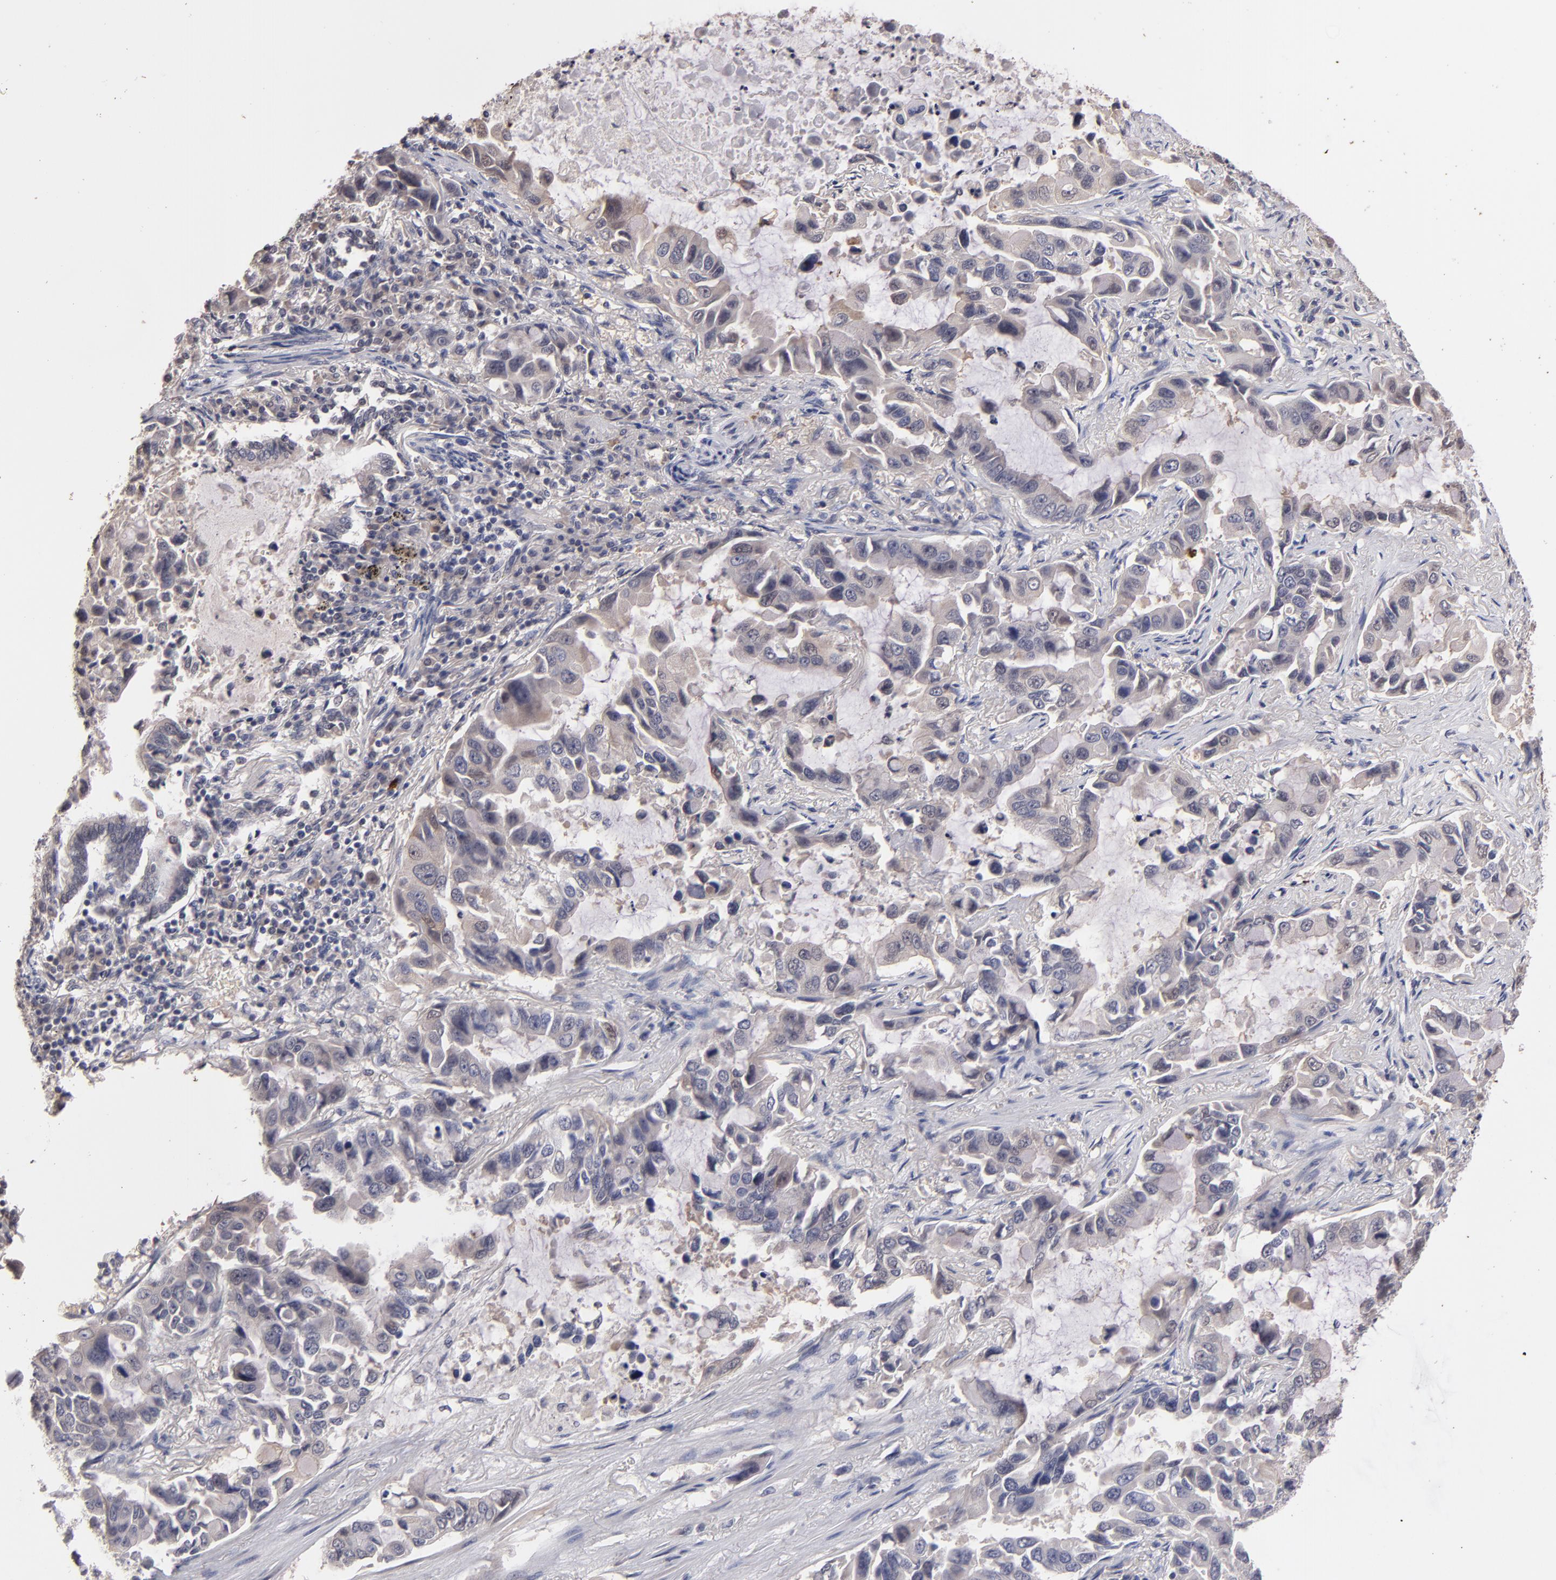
{"staining": {"intensity": "weak", "quantity": "<25%", "location": "cytoplasmic/membranous,nuclear"}, "tissue": "lung cancer", "cell_type": "Tumor cells", "image_type": "cancer", "snomed": [{"axis": "morphology", "description": "Adenocarcinoma, NOS"}, {"axis": "topography", "description": "Lung"}], "caption": "Protein analysis of lung cancer (adenocarcinoma) shows no significant staining in tumor cells.", "gene": "S100A1", "patient": {"sex": "male", "age": 64}}